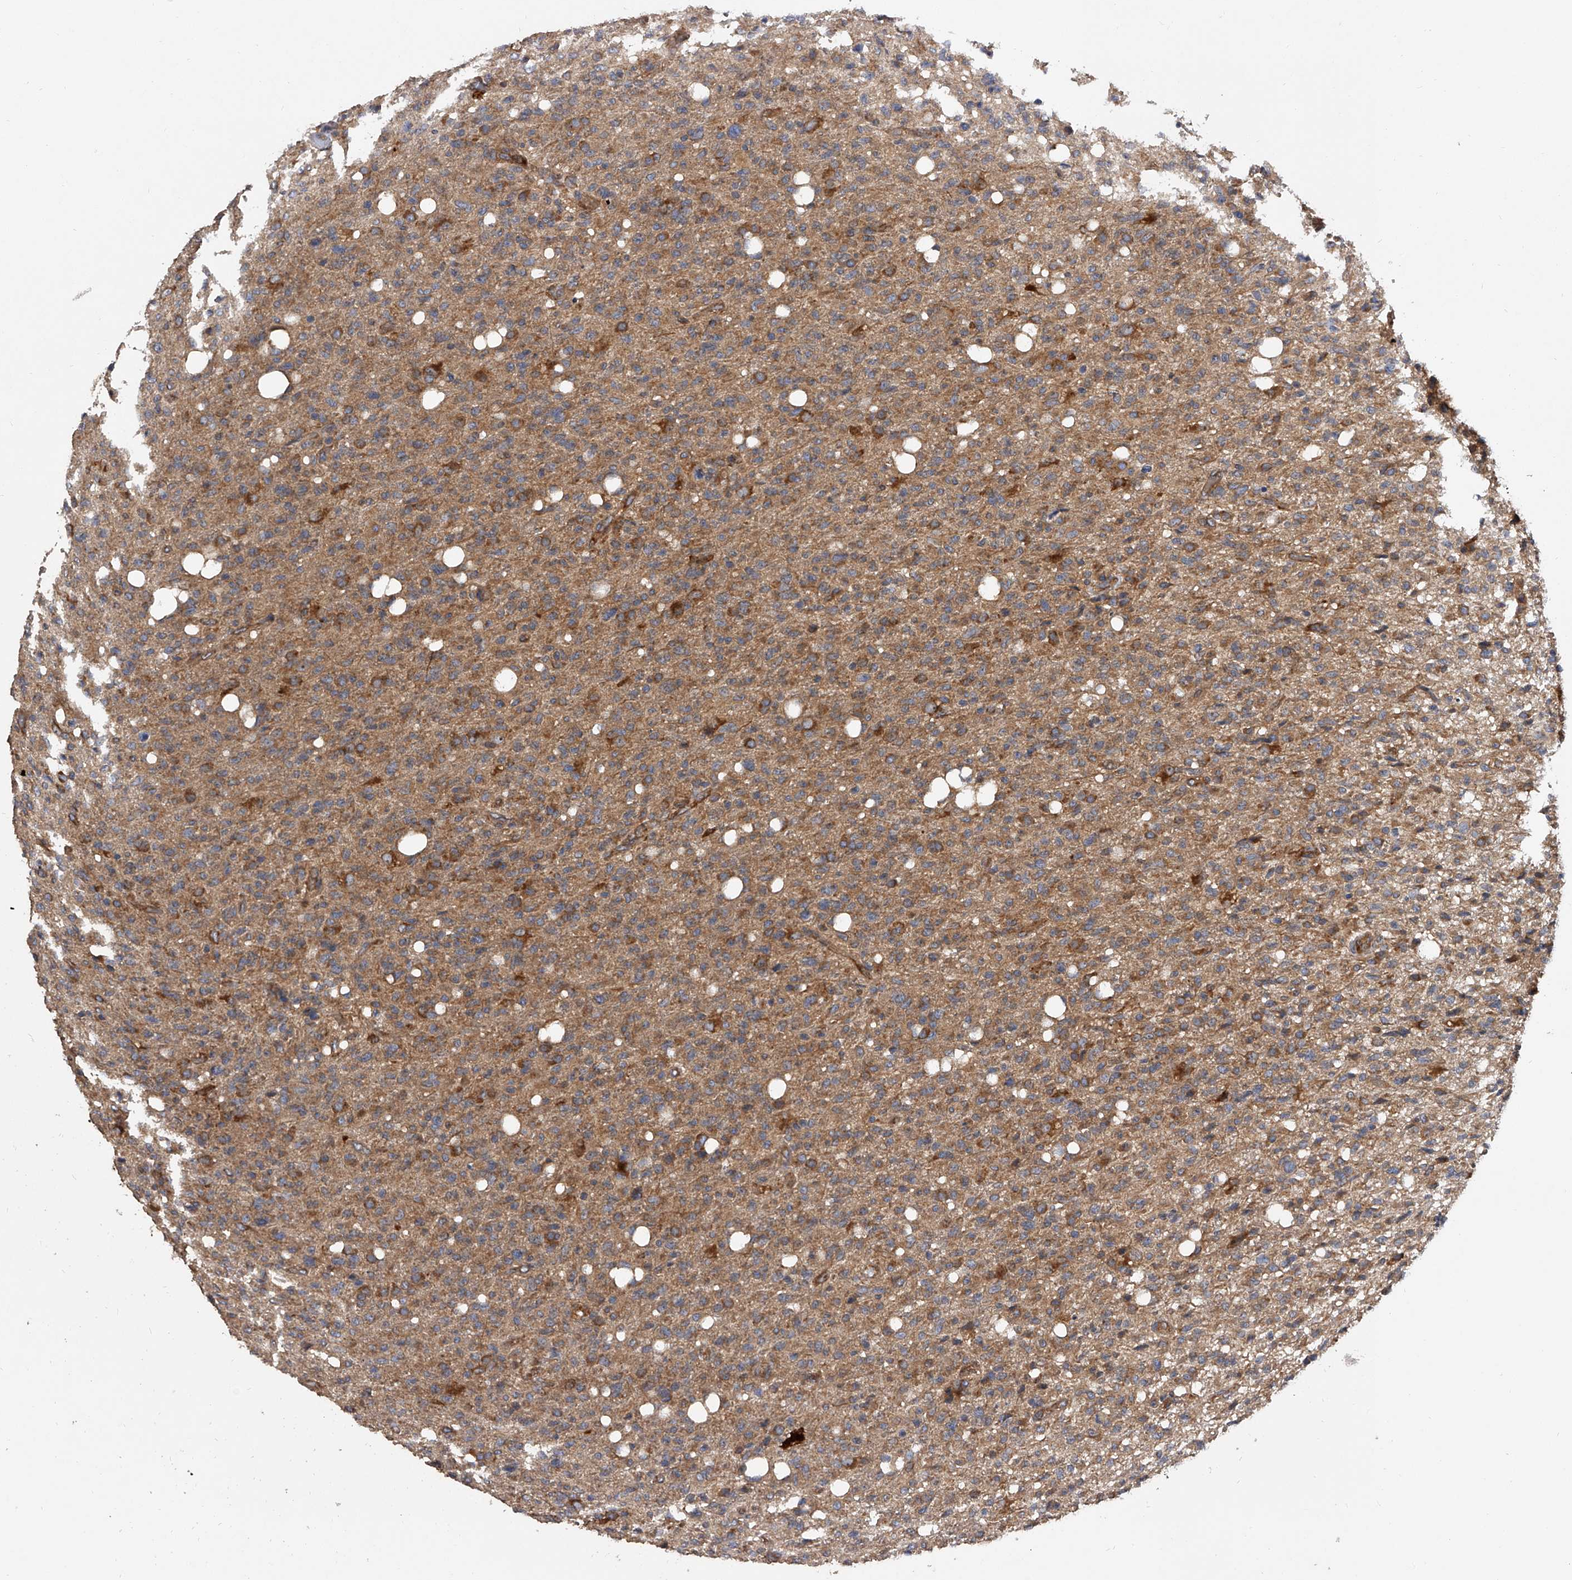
{"staining": {"intensity": "moderate", "quantity": "<25%", "location": "cytoplasmic/membranous"}, "tissue": "glioma", "cell_type": "Tumor cells", "image_type": "cancer", "snomed": [{"axis": "morphology", "description": "Glioma, malignant, High grade"}, {"axis": "topography", "description": "Brain"}], "caption": "Protein expression by immunohistochemistry displays moderate cytoplasmic/membranous positivity in approximately <25% of tumor cells in high-grade glioma (malignant).", "gene": "EXOC4", "patient": {"sex": "female", "age": 57}}